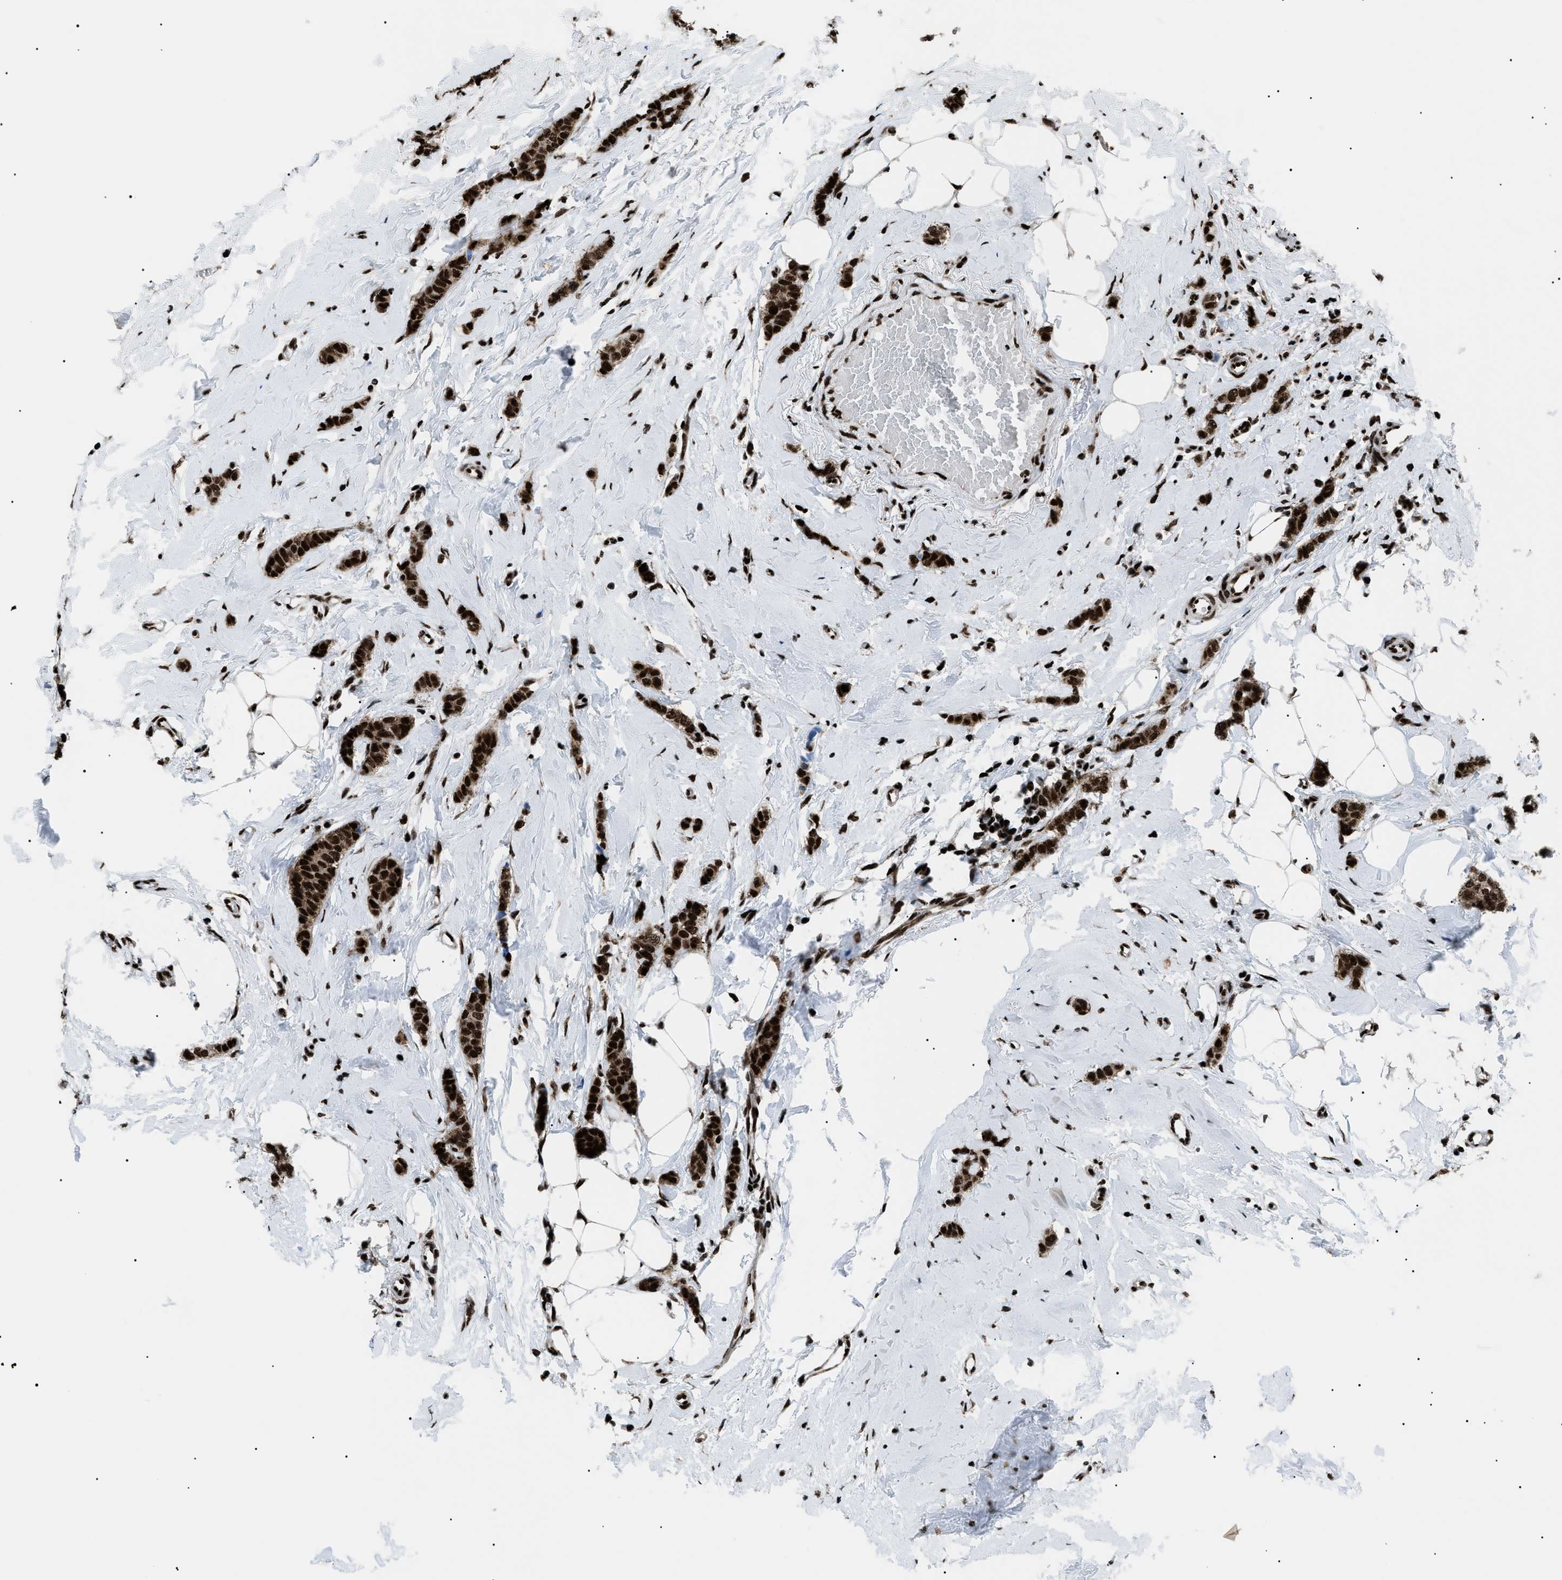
{"staining": {"intensity": "strong", "quantity": ">75%", "location": "cytoplasmic/membranous,nuclear"}, "tissue": "breast cancer", "cell_type": "Tumor cells", "image_type": "cancer", "snomed": [{"axis": "morphology", "description": "Lobular carcinoma"}, {"axis": "topography", "description": "Skin"}, {"axis": "topography", "description": "Breast"}], "caption": "This micrograph demonstrates immunohistochemistry staining of breast cancer (lobular carcinoma), with high strong cytoplasmic/membranous and nuclear expression in approximately >75% of tumor cells.", "gene": "HNRNPK", "patient": {"sex": "female", "age": 46}}